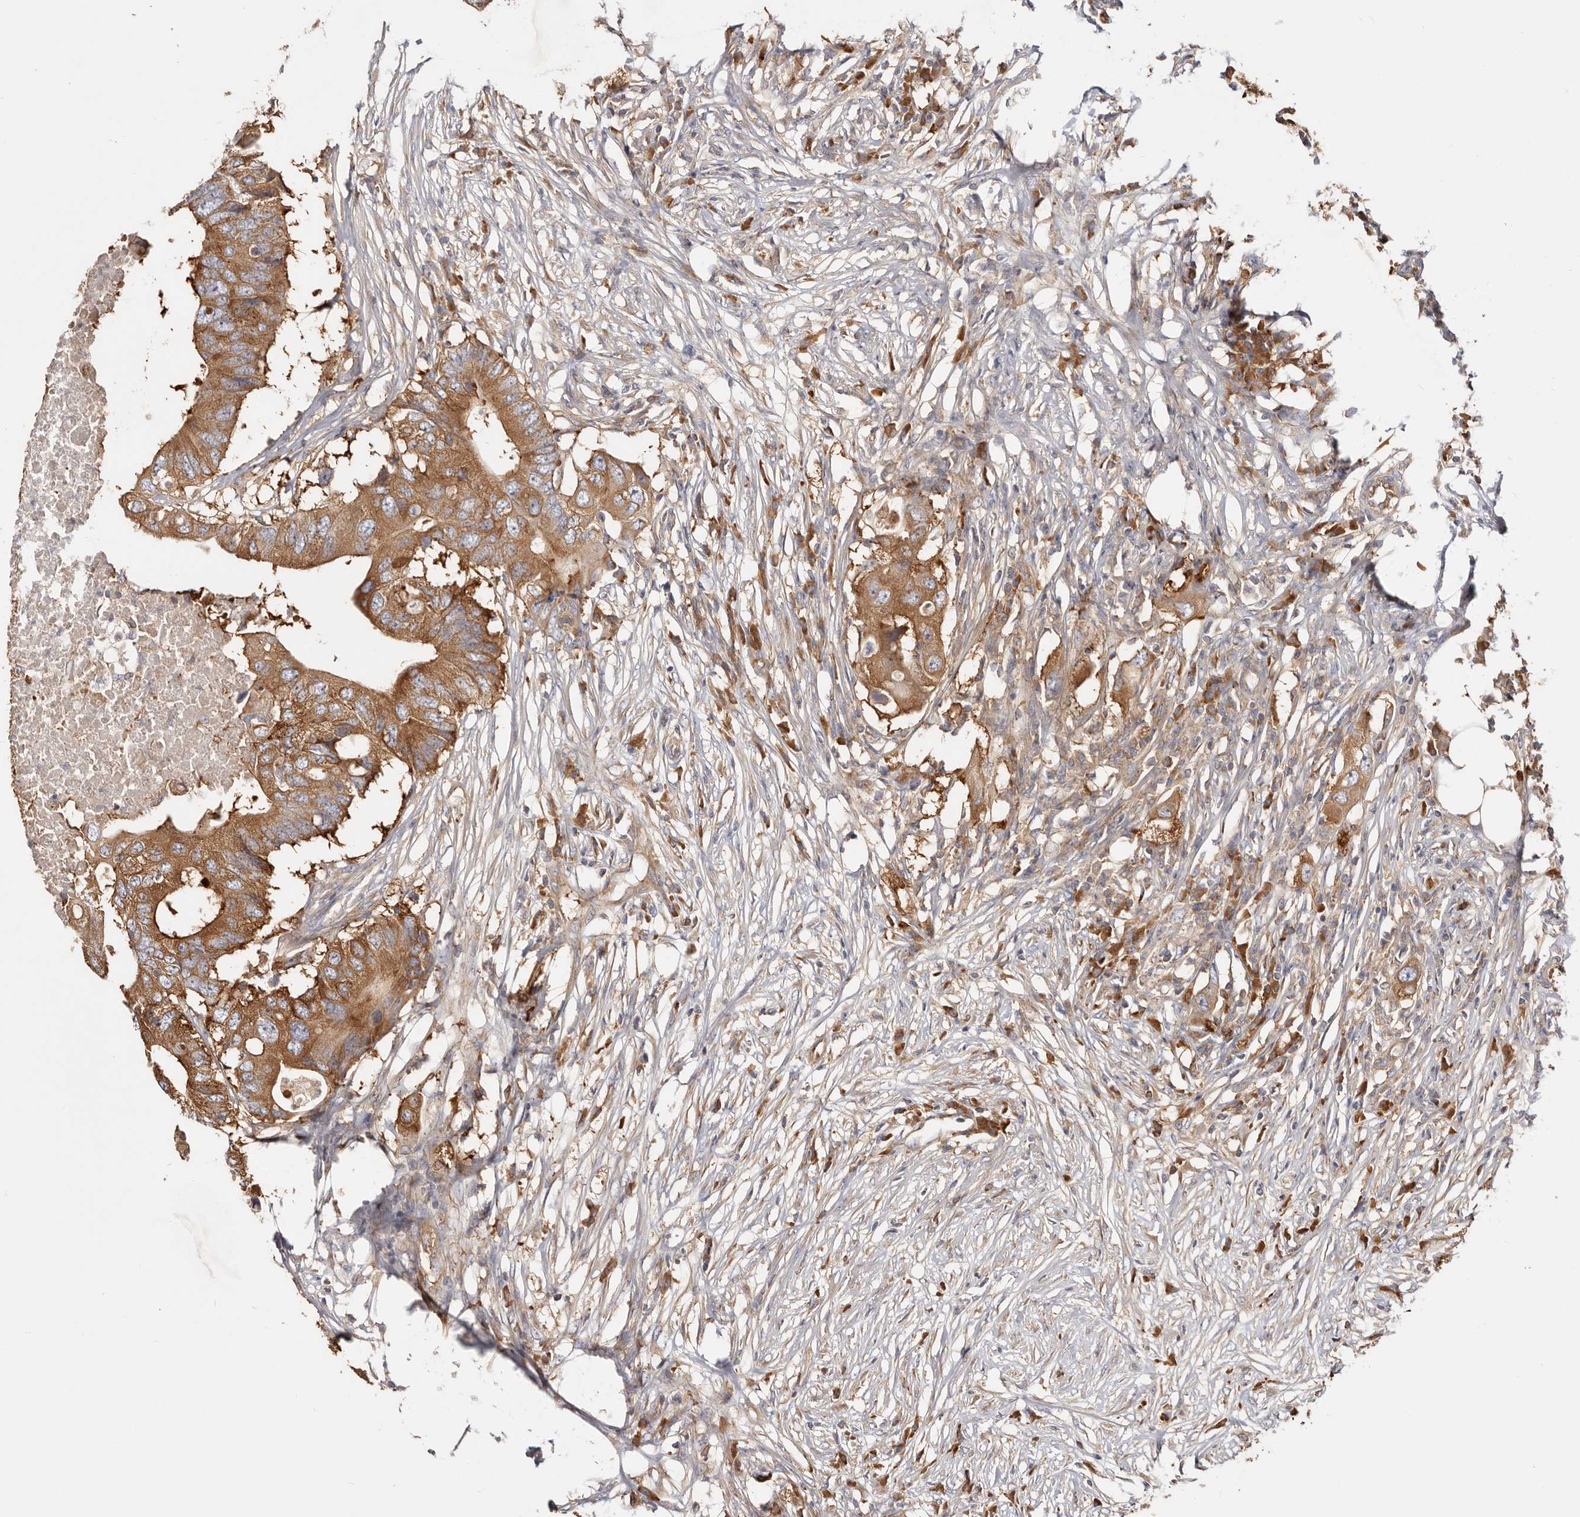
{"staining": {"intensity": "strong", "quantity": ">75%", "location": "cytoplasmic/membranous"}, "tissue": "colorectal cancer", "cell_type": "Tumor cells", "image_type": "cancer", "snomed": [{"axis": "morphology", "description": "Adenocarcinoma, NOS"}, {"axis": "topography", "description": "Colon"}], "caption": "Immunohistochemical staining of human adenocarcinoma (colorectal) displays strong cytoplasmic/membranous protein positivity in approximately >75% of tumor cells.", "gene": "EPRS1", "patient": {"sex": "male", "age": 71}}